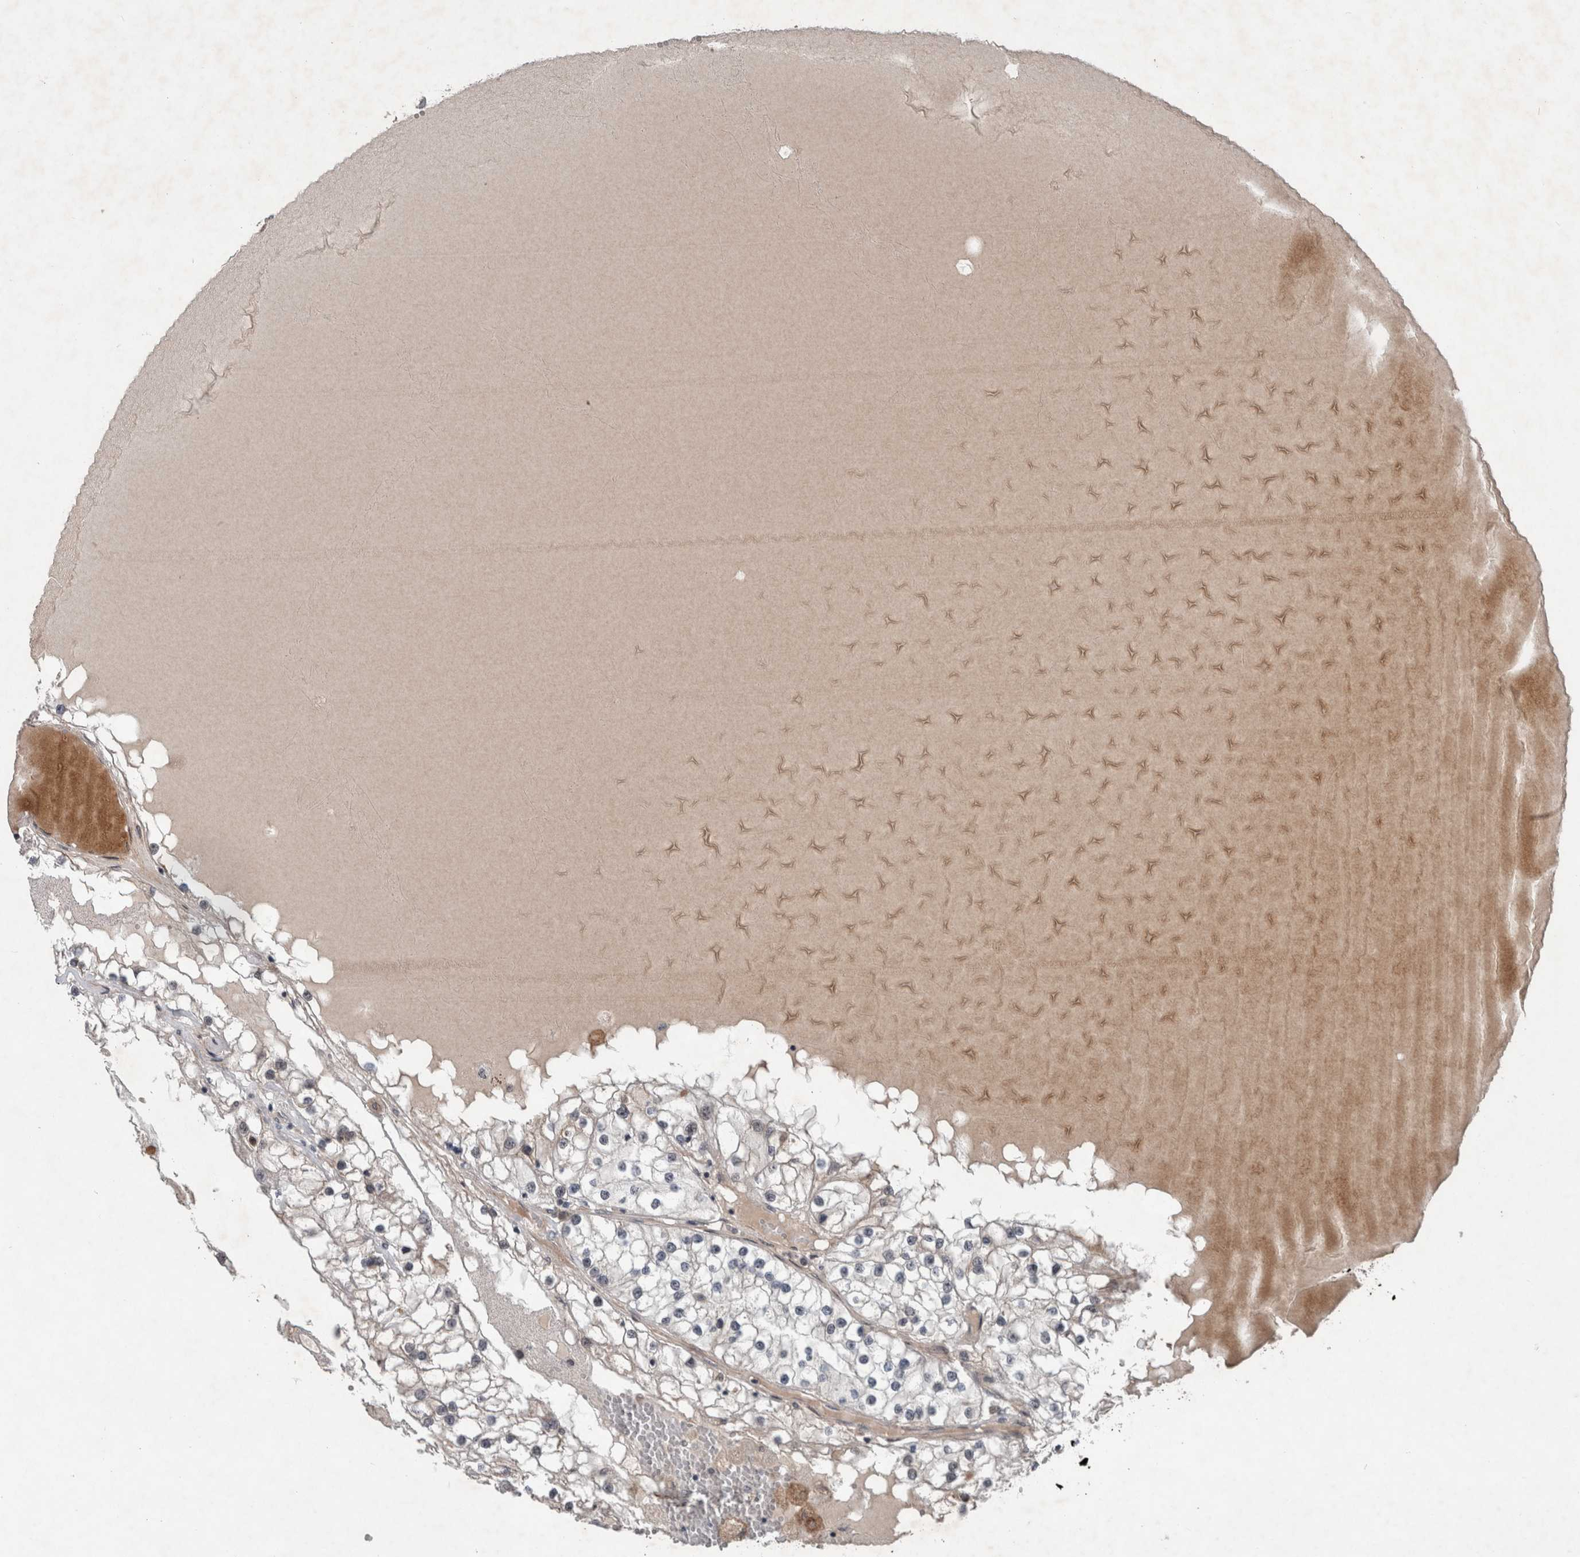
{"staining": {"intensity": "negative", "quantity": "none", "location": "none"}, "tissue": "renal cancer", "cell_type": "Tumor cells", "image_type": "cancer", "snomed": [{"axis": "morphology", "description": "Adenocarcinoma, NOS"}, {"axis": "topography", "description": "Kidney"}], "caption": "Histopathology image shows no significant protein expression in tumor cells of renal cancer.", "gene": "GIMAP6", "patient": {"sex": "male", "age": 68}}